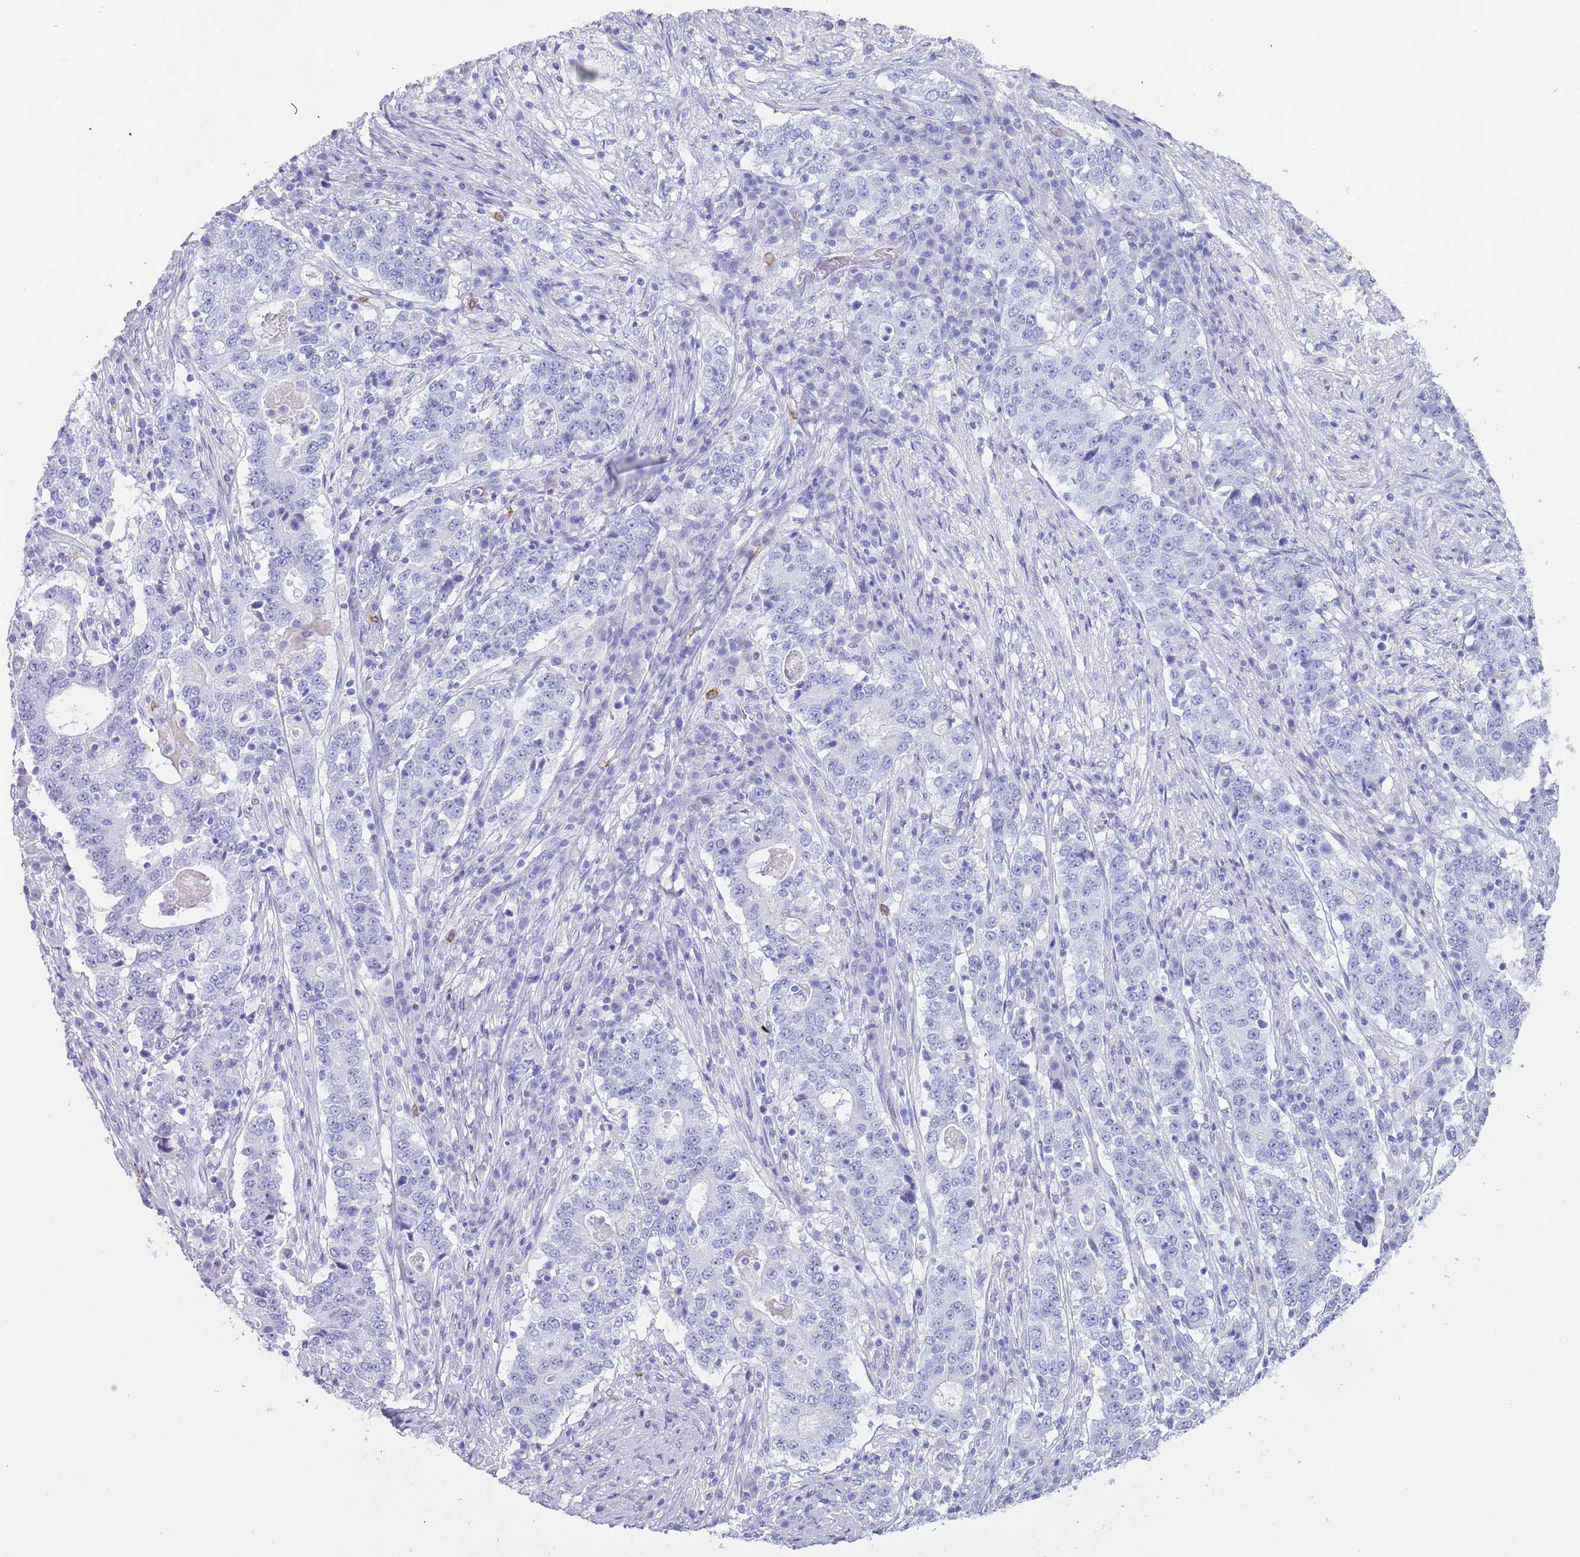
{"staining": {"intensity": "negative", "quantity": "none", "location": "none"}, "tissue": "stomach cancer", "cell_type": "Tumor cells", "image_type": "cancer", "snomed": [{"axis": "morphology", "description": "Adenocarcinoma, NOS"}, {"axis": "topography", "description": "Stomach"}], "caption": "A histopathology image of human stomach adenocarcinoma is negative for staining in tumor cells.", "gene": "MYADML2", "patient": {"sex": "male", "age": 59}}